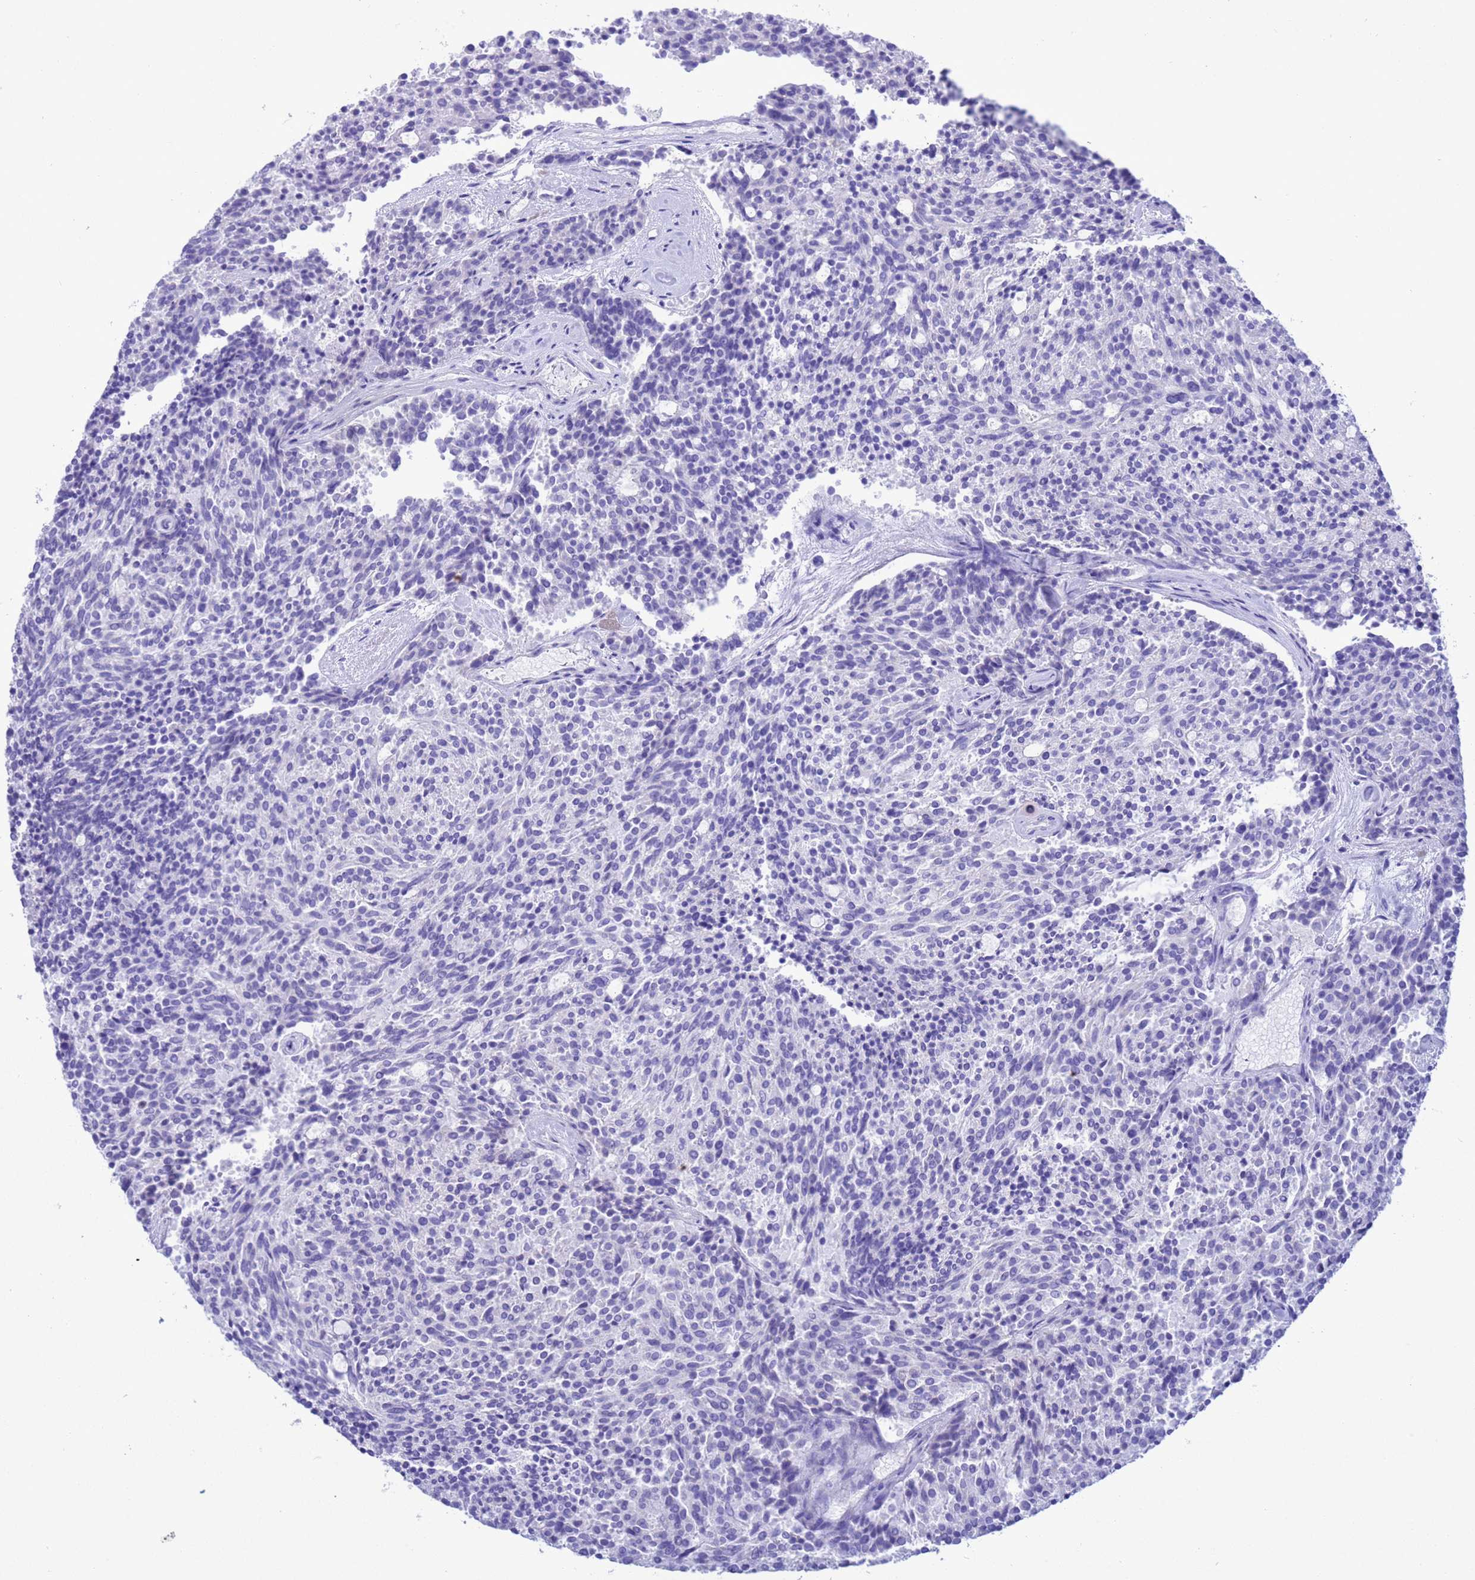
{"staining": {"intensity": "negative", "quantity": "none", "location": "none"}, "tissue": "carcinoid", "cell_type": "Tumor cells", "image_type": "cancer", "snomed": [{"axis": "morphology", "description": "Carcinoid, malignant, NOS"}, {"axis": "topography", "description": "Pancreas"}], "caption": "Carcinoid (malignant) was stained to show a protein in brown. There is no significant positivity in tumor cells.", "gene": "GSTM1", "patient": {"sex": "female", "age": 54}}